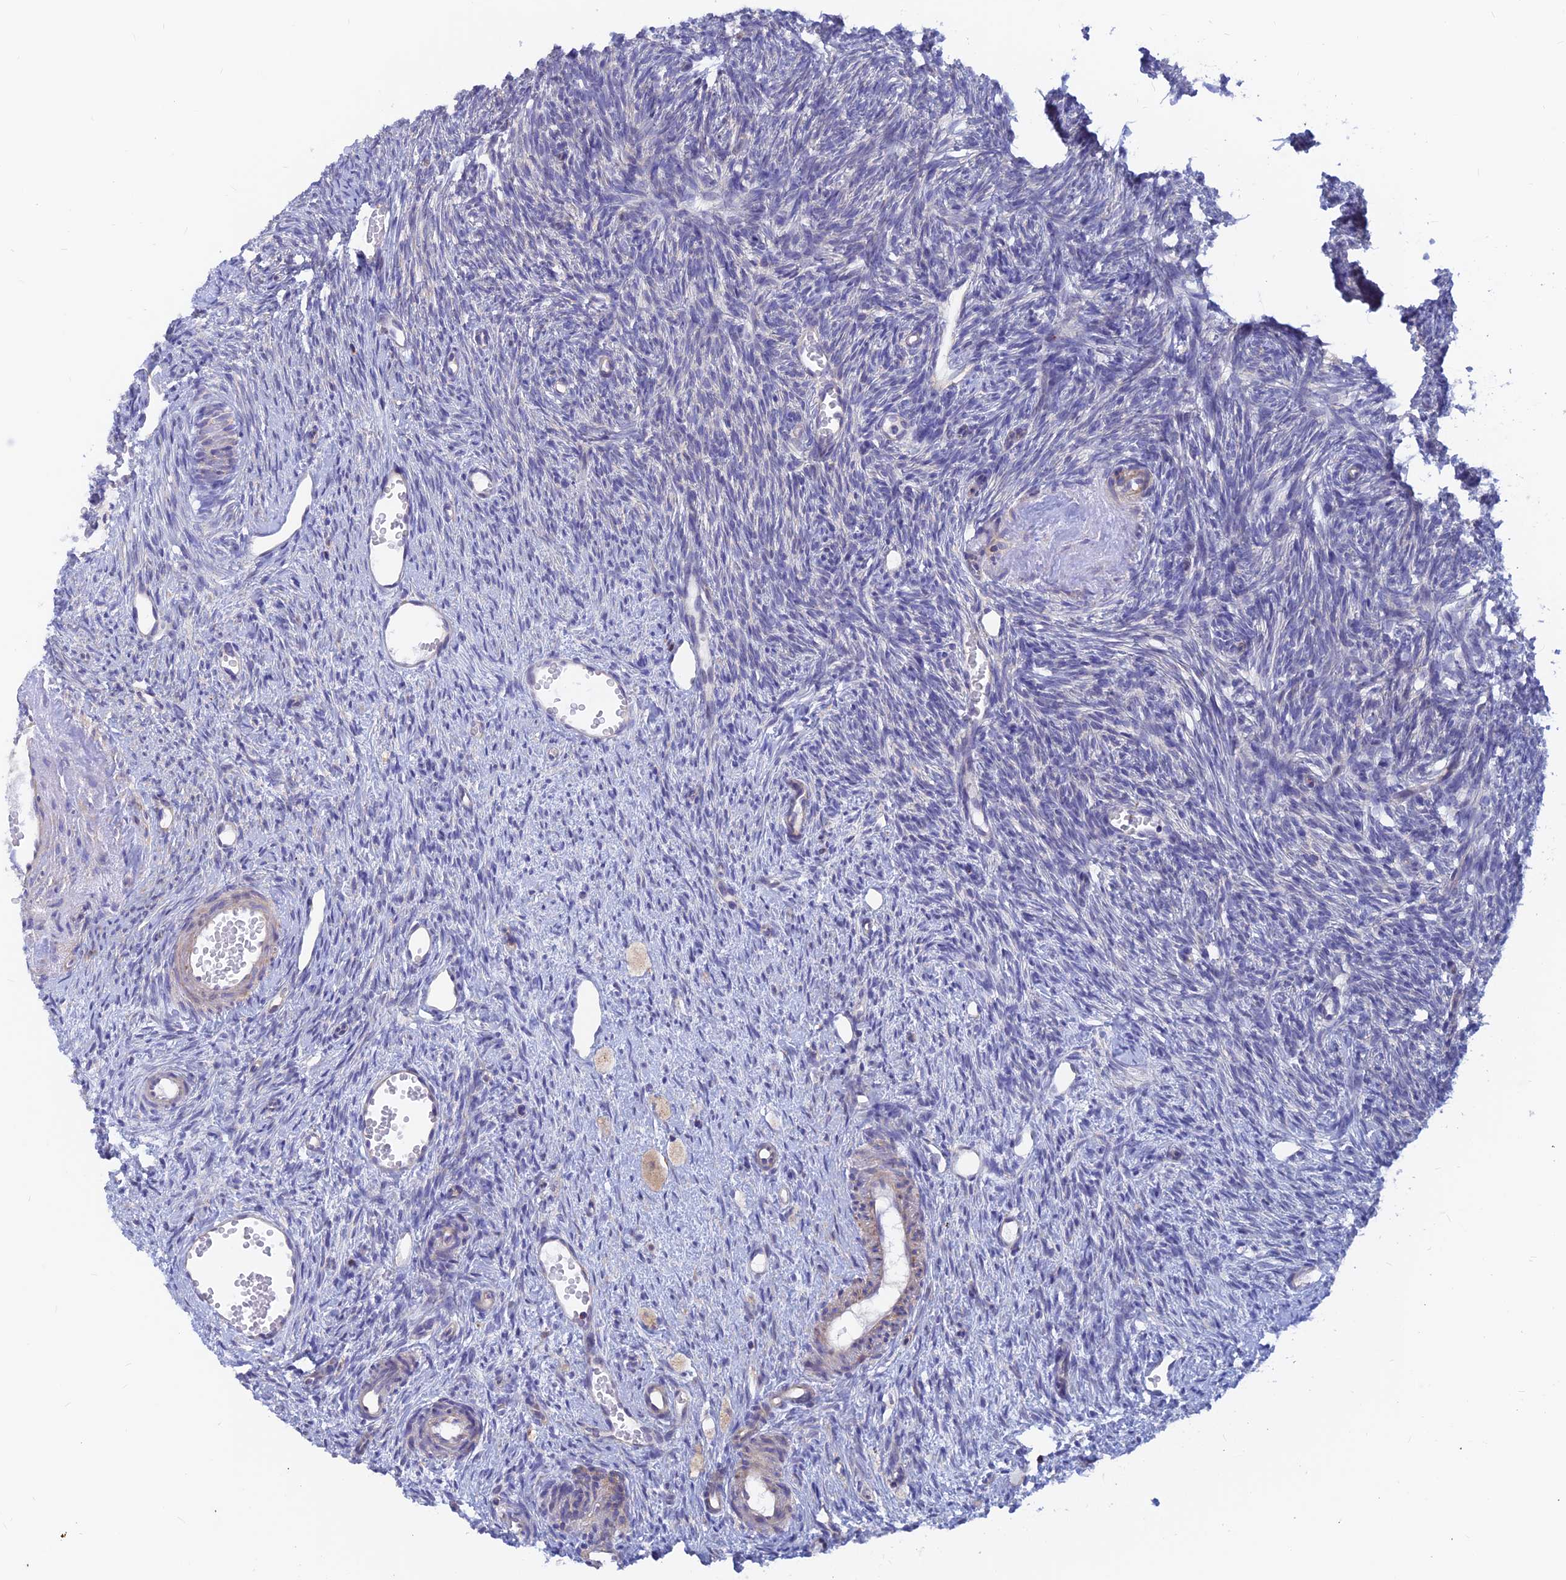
{"staining": {"intensity": "weak", "quantity": ">75%", "location": "cytoplasmic/membranous"}, "tissue": "ovary", "cell_type": "Follicle cells", "image_type": "normal", "snomed": [{"axis": "morphology", "description": "Normal tissue, NOS"}, {"axis": "topography", "description": "Ovary"}], "caption": "Follicle cells demonstrate weak cytoplasmic/membranous expression in approximately >75% of cells in normal ovary.", "gene": "DNAJC16", "patient": {"sex": "female", "age": 51}}